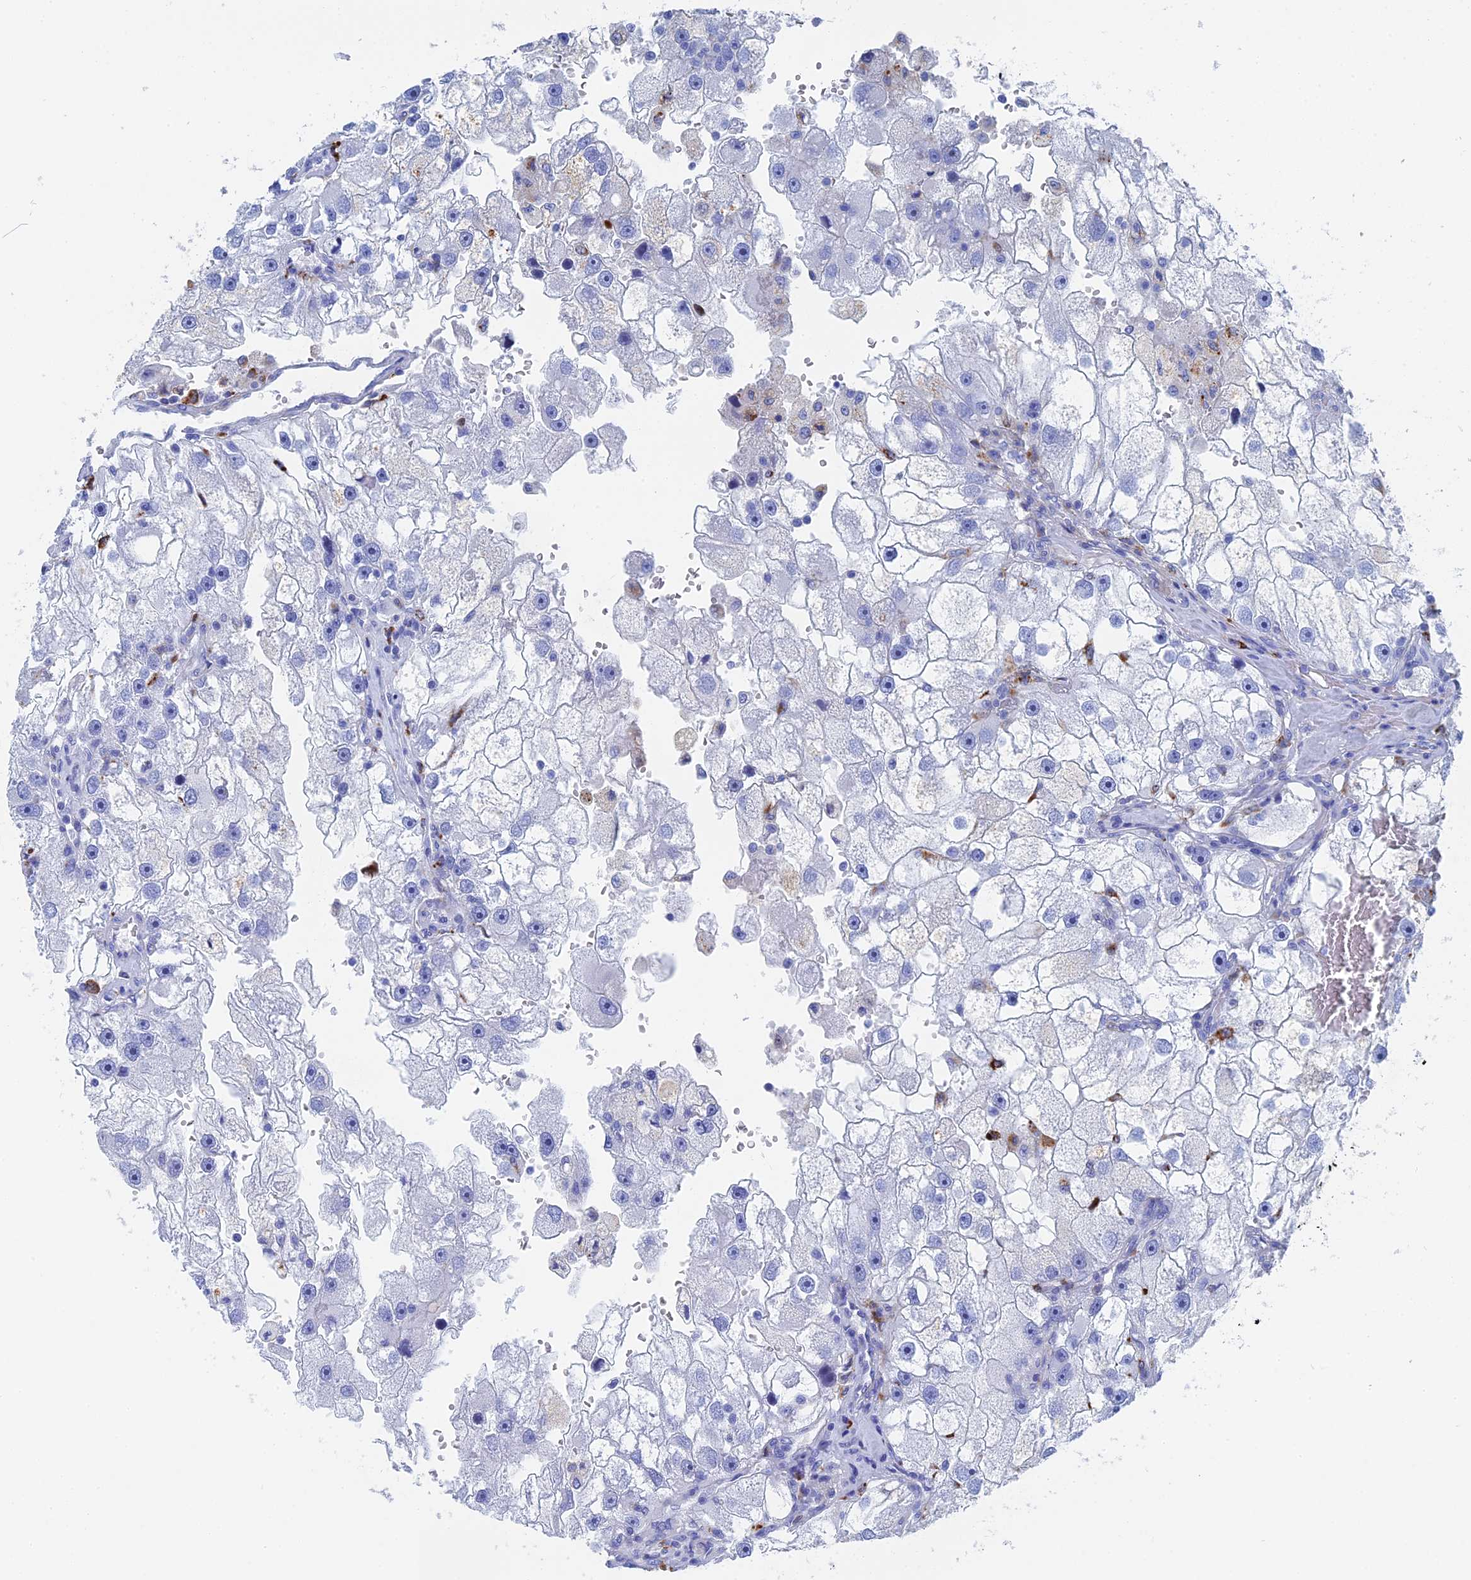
{"staining": {"intensity": "negative", "quantity": "none", "location": "none"}, "tissue": "renal cancer", "cell_type": "Tumor cells", "image_type": "cancer", "snomed": [{"axis": "morphology", "description": "Adenocarcinoma, NOS"}, {"axis": "topography", "description": "Kidney"}], "caption": "Tumor cells are negative for protein expression in human adenocarcinoma (renal).", "gene": "STRA6", "patient": {"sex": "male", "age": 63}}